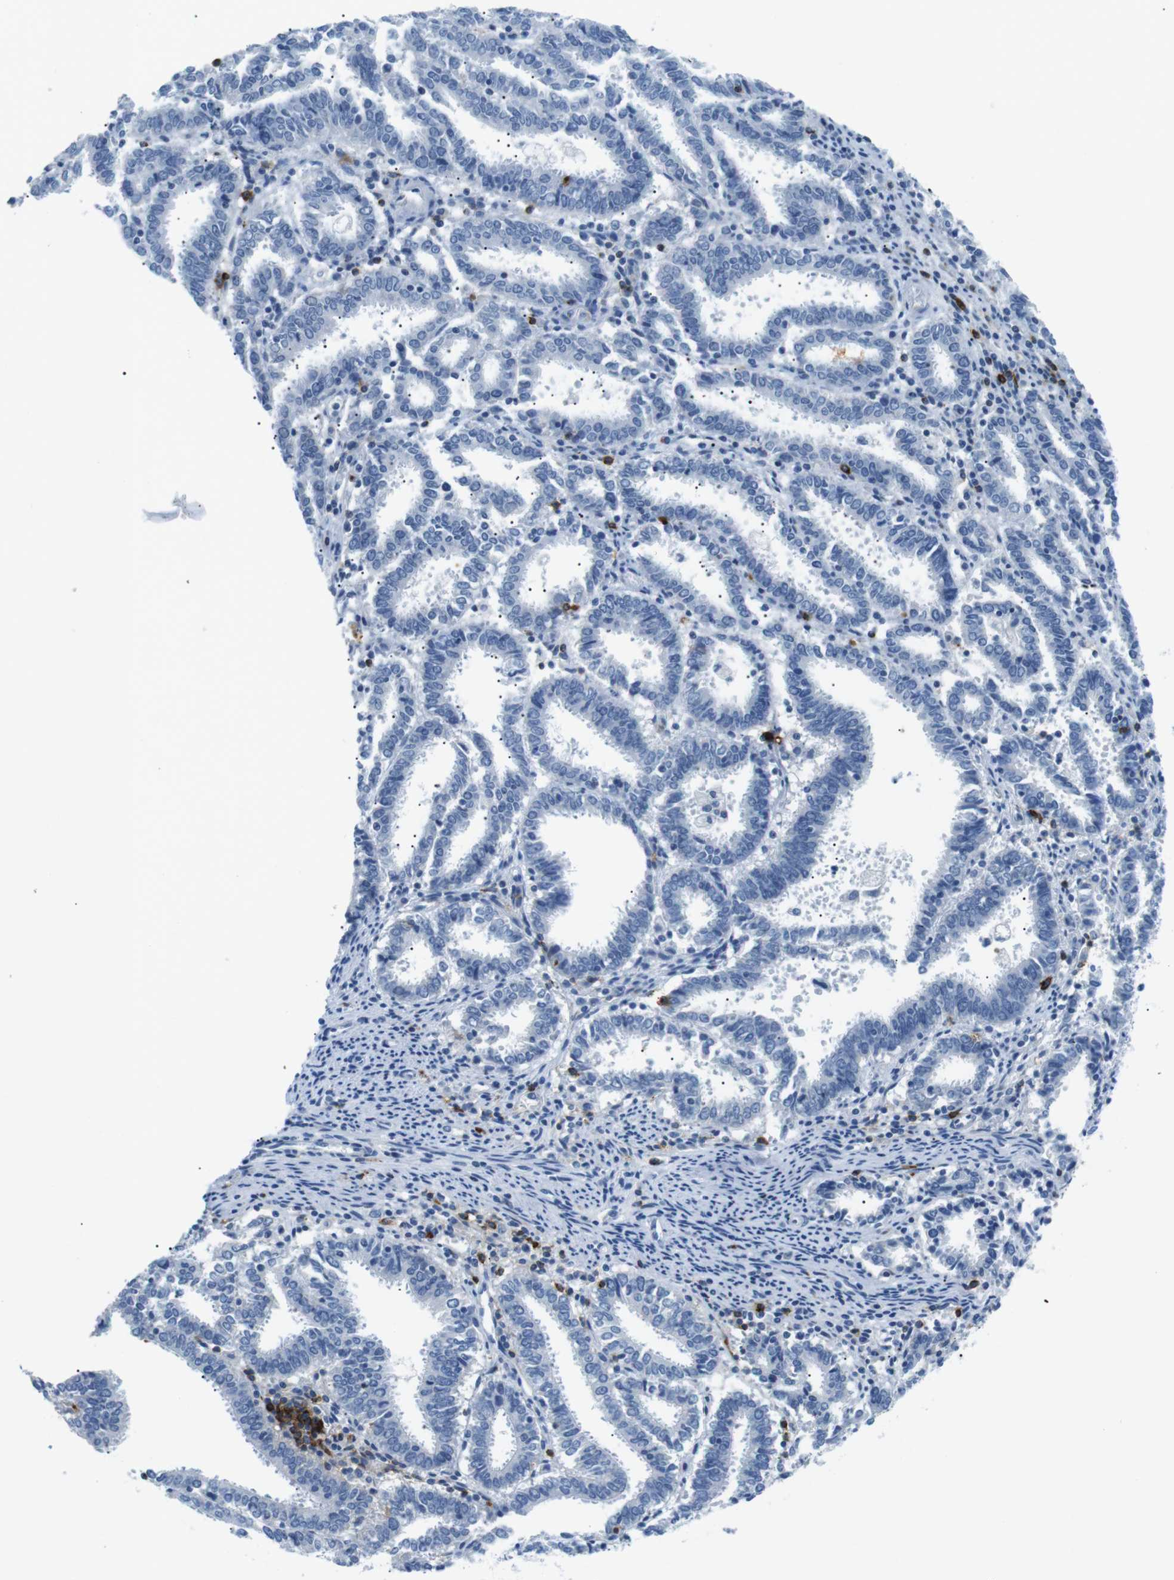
{"staining": {"intensity": "negative", "quantity": "none", "location": "none"}, "tissue": "endometrial cancer", "cell_type": "Tumor cells", "image_type": "cancer", "snomed": [{"axis": "morphology", "description": "Adenocarcinoma, NOS"}, {"axis": "topography", "description": "Uterus"}], "caption": "This is a photomicrograph of immunohistochemistry (IHC) staining of adenocarcinoma (endometrial), which shows no expression in tumor cells. The staining is performed using DAB brown chromogen with nuclei counter-stained in using hematoxylin.", "gene": "TNFRSF4", "patient": {"sex": "female", "age": 83}}